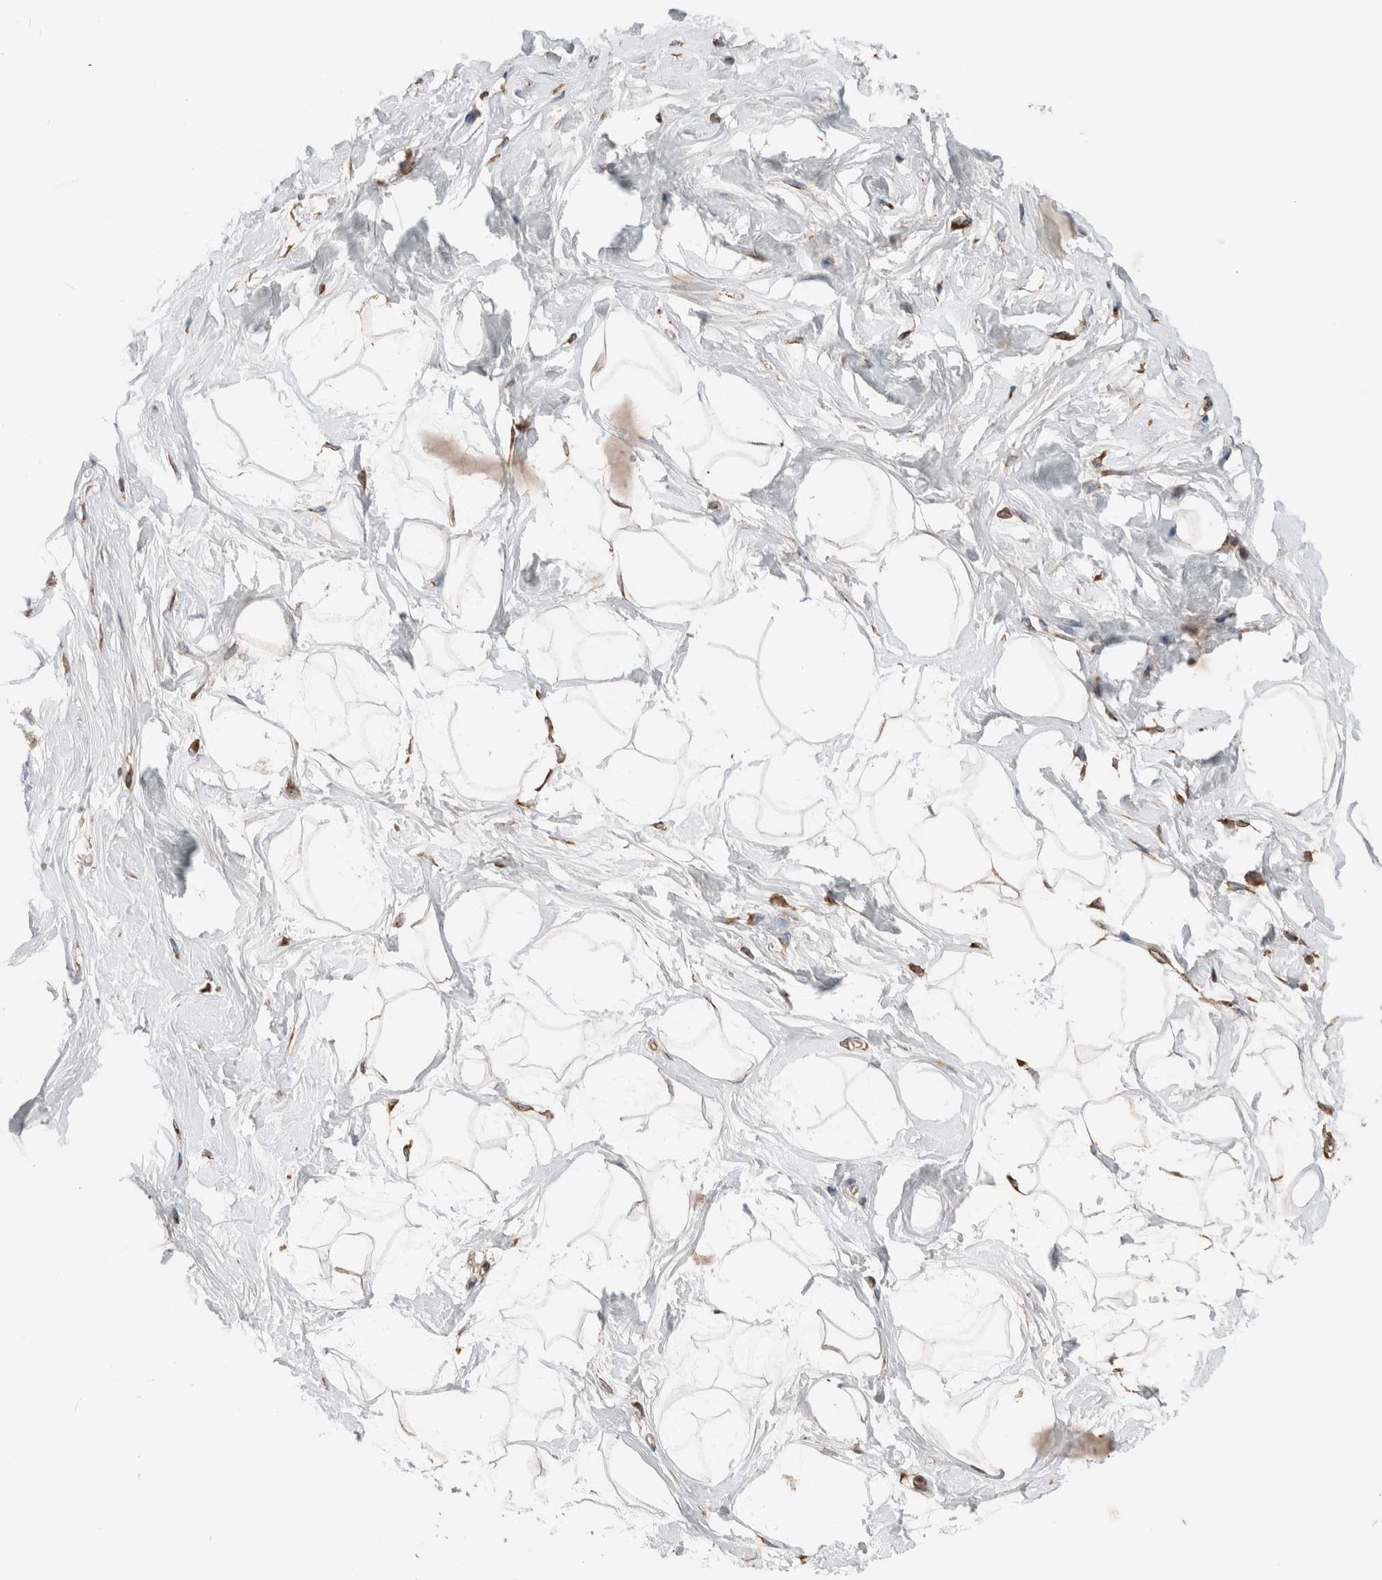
{"staining": {"intensity": "negative", "quantity": "none", "location": "none"}, "tissue": "breast", "cell_type": "Adipocytes", "image_type": "normal", "snomed": [{"axis": "morphology", "description": "Normal tissue, NOS"}, {"axis": "topography", "description": "Breast"}], "caption": "Human breast stained for a protein using immunohistochemistry (IHC) demonstrates no expression in adipocytes.", "gene": "ERAP2", "patient": {"sex": "female", "age": 45}}